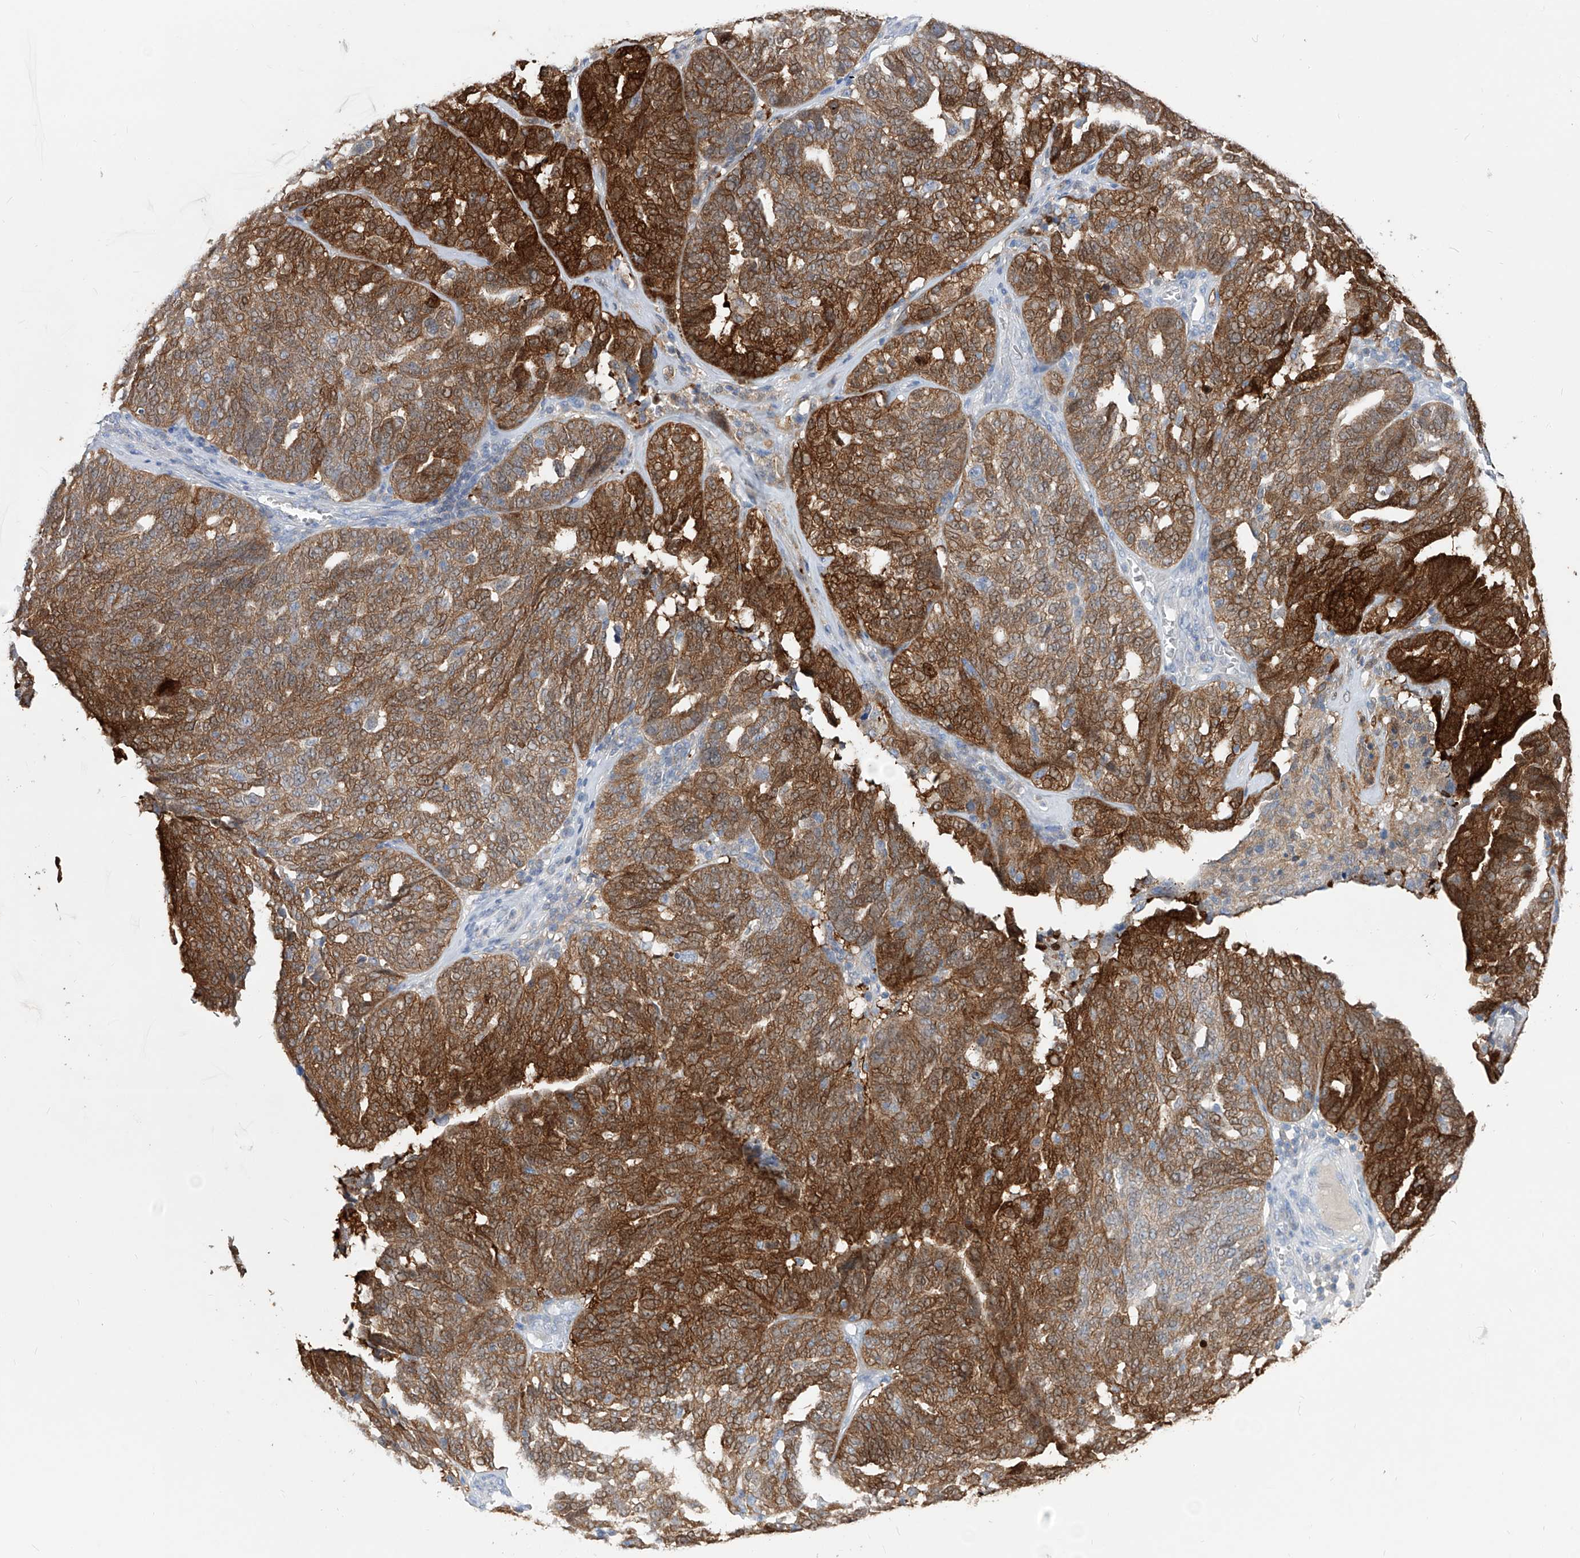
{"staining": {"intensity": "strong", "quantity": ">75%", "location": "cytoplasmic/membranous"}, "tissue": "ovarian cancer", "cell_type": "Tumor cells", "image_type": "cancer", "snomed": [{"axis": "morphology", "description": "Cystadenocarcinoma, serous, NOS"}, {"axis": "topography", "description": "Ovary"}], "caption": "Ovarian serous cystadenocarcinoma stained for a protein (brown) reveals strong cytoplasmic/membranous positive expression in about >75% of tumor cells.", "gene": "UFL1", "patient": {"sex": "female", "age": 59}}